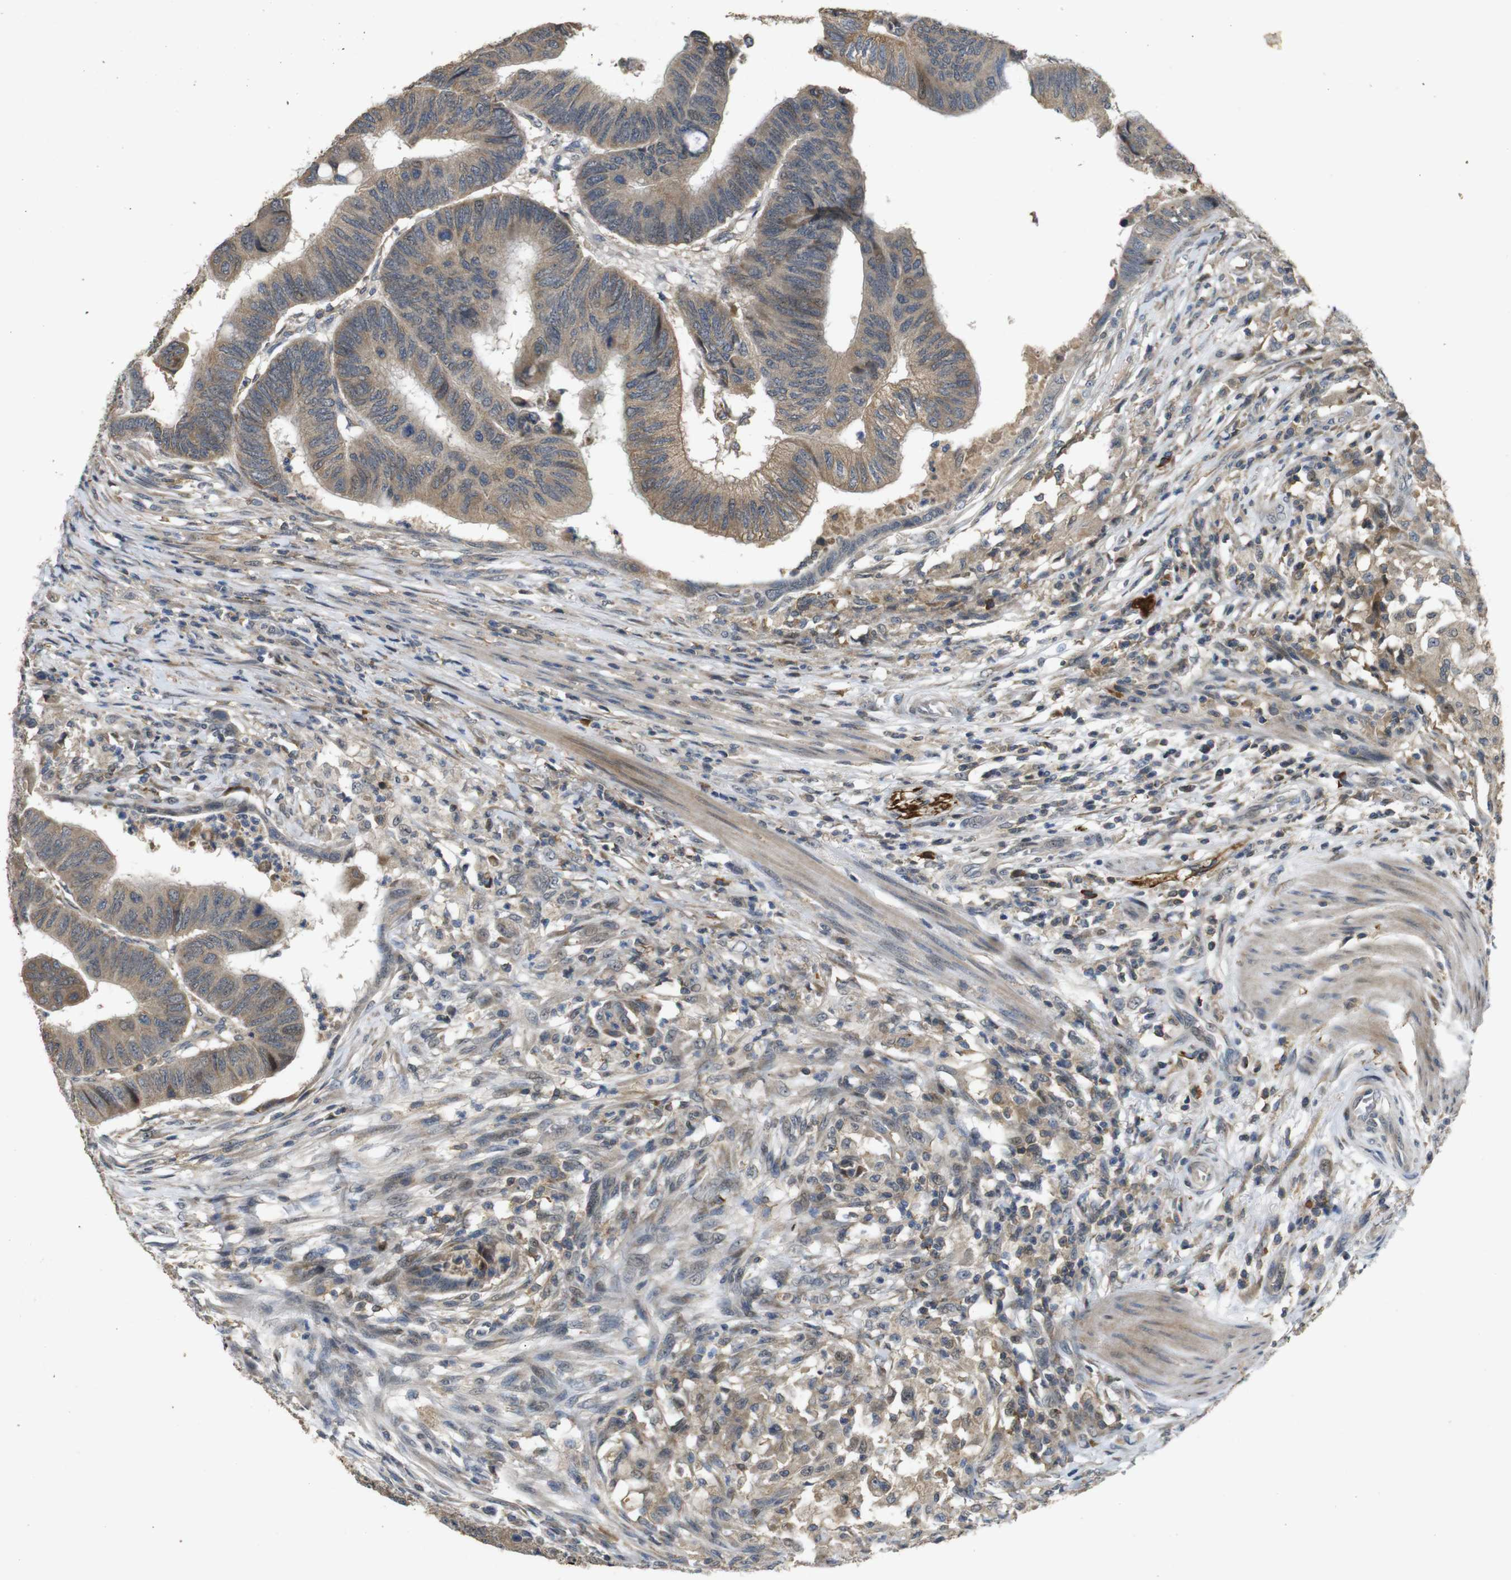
{"staining": {"intensity": "moderate", "quantity": ">75%", "location": "cytoplasmic/membranous"}, "tissue": "colorectal cancer", "cell_type": "Tumor cells", "image_type": "cancer", "snomed": [{"axis": "morphology", "description": "Normal tissue, NOS"}, {"axis": "morphology", "description": "Adenocarcinoma, NOS"}, {"axis": "topography", "description": "Rectum"}, {"axis": "topography", "description": "Peripheral nerve tissue"}], "caption": "Human colorectal adenocarcinoma stained with a brown dye reveals moderate cytoplasmic/membranous positive staining in approximately >75% of tumor cells.", "gene": "MAGI2", "patient": {"sex": "male", "age": 92}}